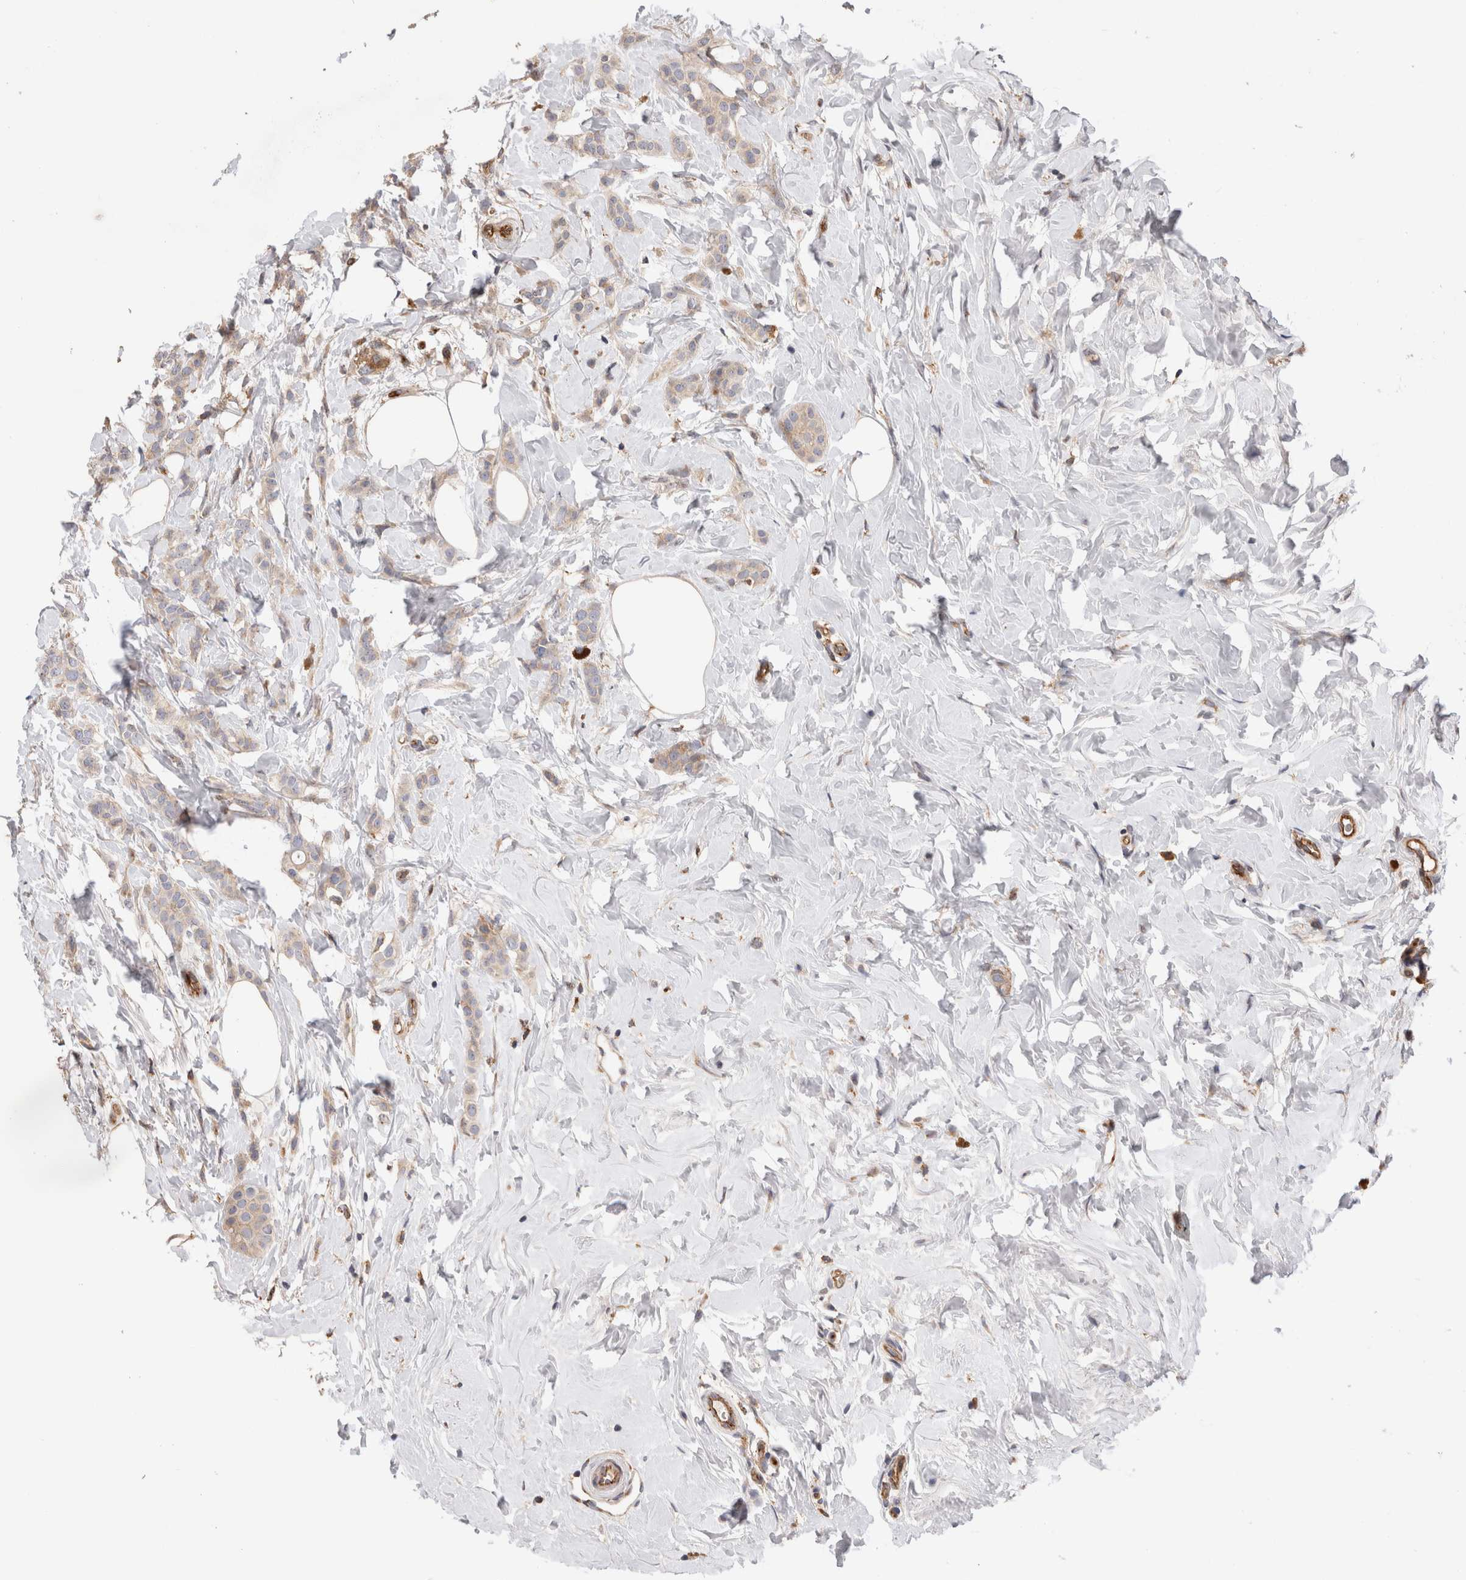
{"staining": {"intensity": "weak", "quantity": "25%-75%", "location": "cytoplasmic/membranous"}, "tissue": "breast cancer", "cell_type": "Tumor cells", "image_type": "cancer", "snomed": [{"axis": "morphology", "description": "Lobular carcinoma, in situ"}, {"axis": "morphology", "description": "Lobular carcinoma"}, {"axis": "topography", "description": "Breast"}], "caption": "Immunohistochemistry (IHC) photomicrograph of breast cancer (lobular carcinoma in situ) stained for a protein (brown), which exhibits low levels of weak cytoplasmic/membranous expression in approximately 25%-75% of tumor cells.", "gene": "BNIP2", "patient": {"sex": "female", "age": 41}}